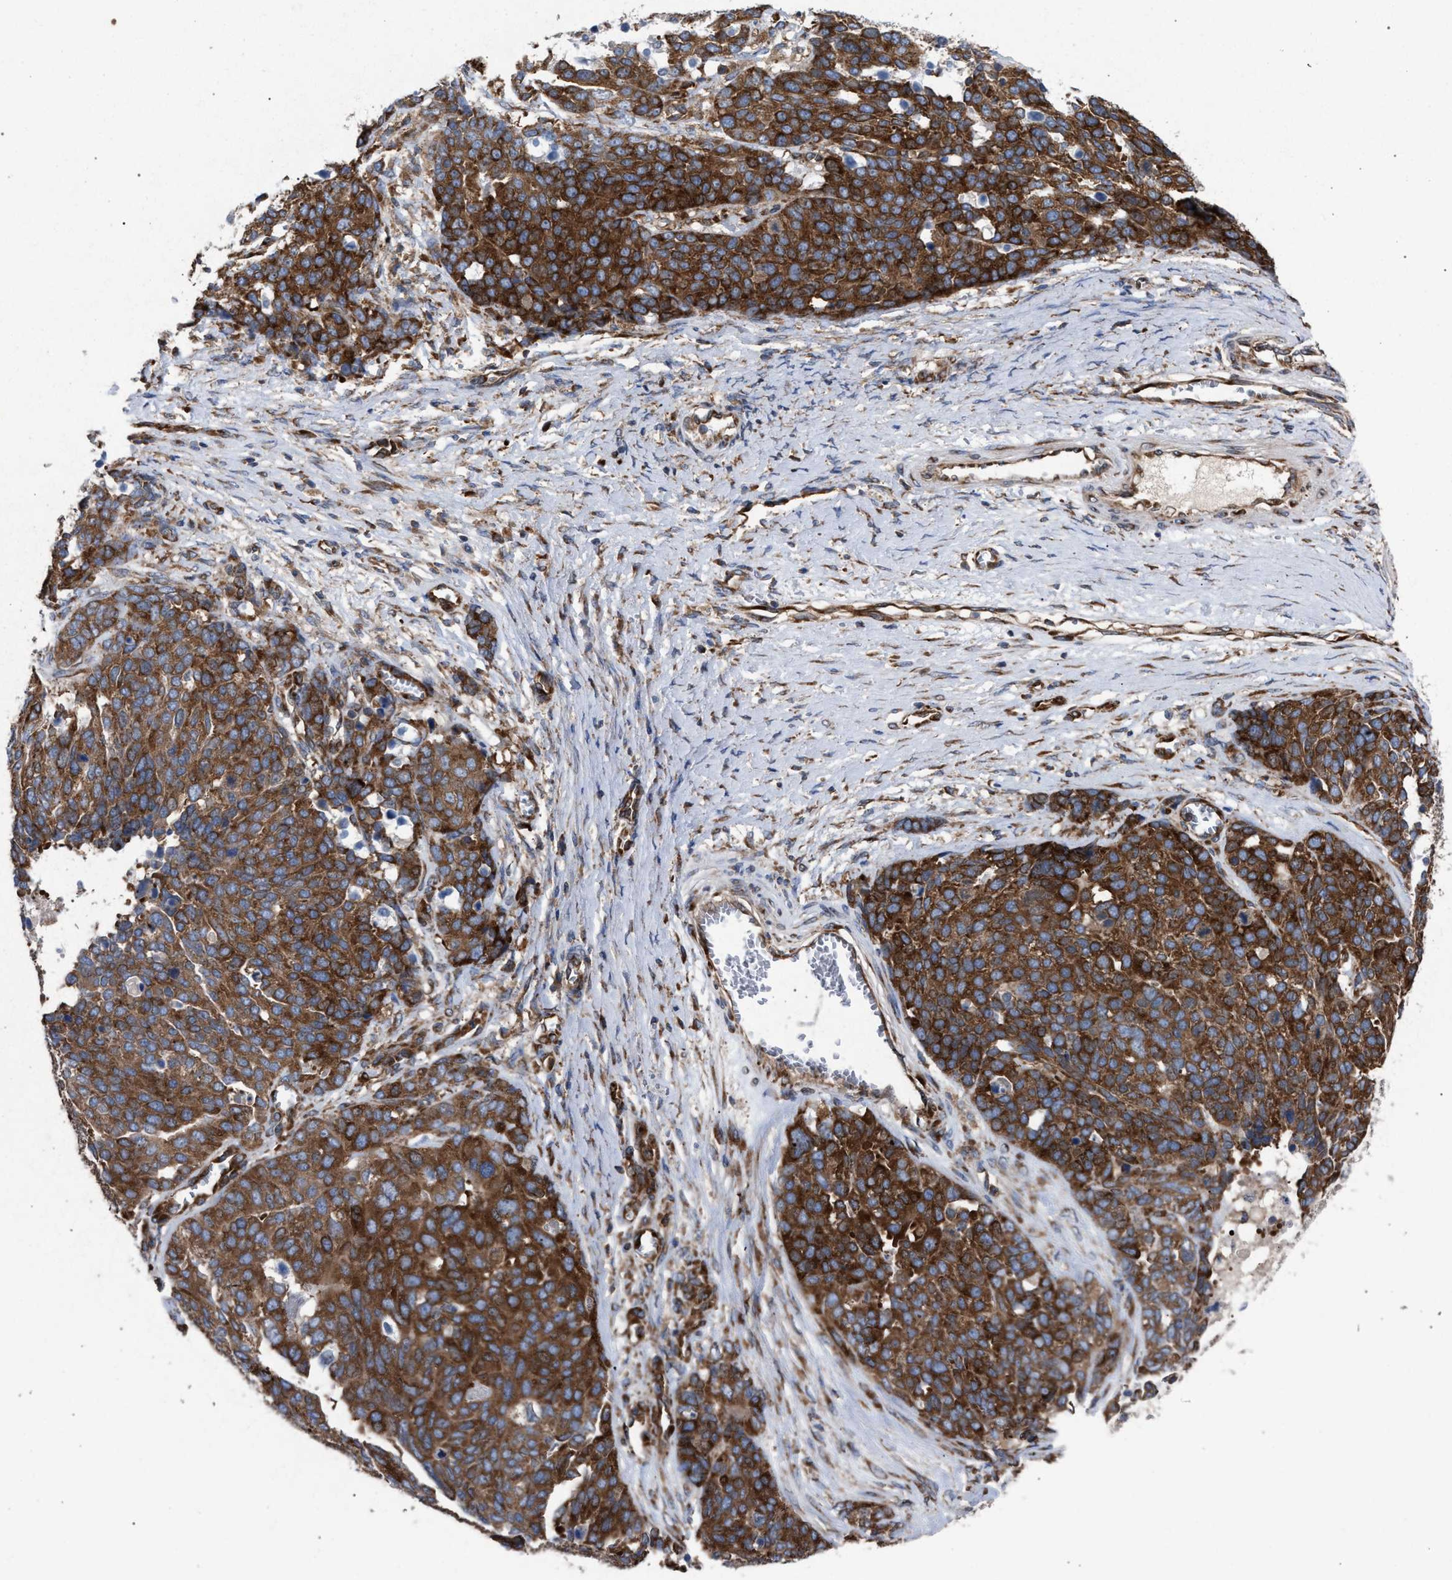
{"staining": {"intensity": "strong", "quantity": ">75%", "location": "cytoplasmic/membranous"}, "tissue": "ovarian cancer", "cell_type": "Tumor cells", "image_type": "cancer", "snomed": [{"axis": "morphology", "description": "Cystadenocarcinoma, serous, NOS"}, {"axis": "topography", "description": "Ovary"}], "caption": "A histopathology image of serous cystadenocarcinoma (ovarian) stained for a protein demonstrates strong cytoplasmic/membranous brown staining in tumor cells.", "gene": "CDR2L", "patient": {"sex": "female", "age": 44}}